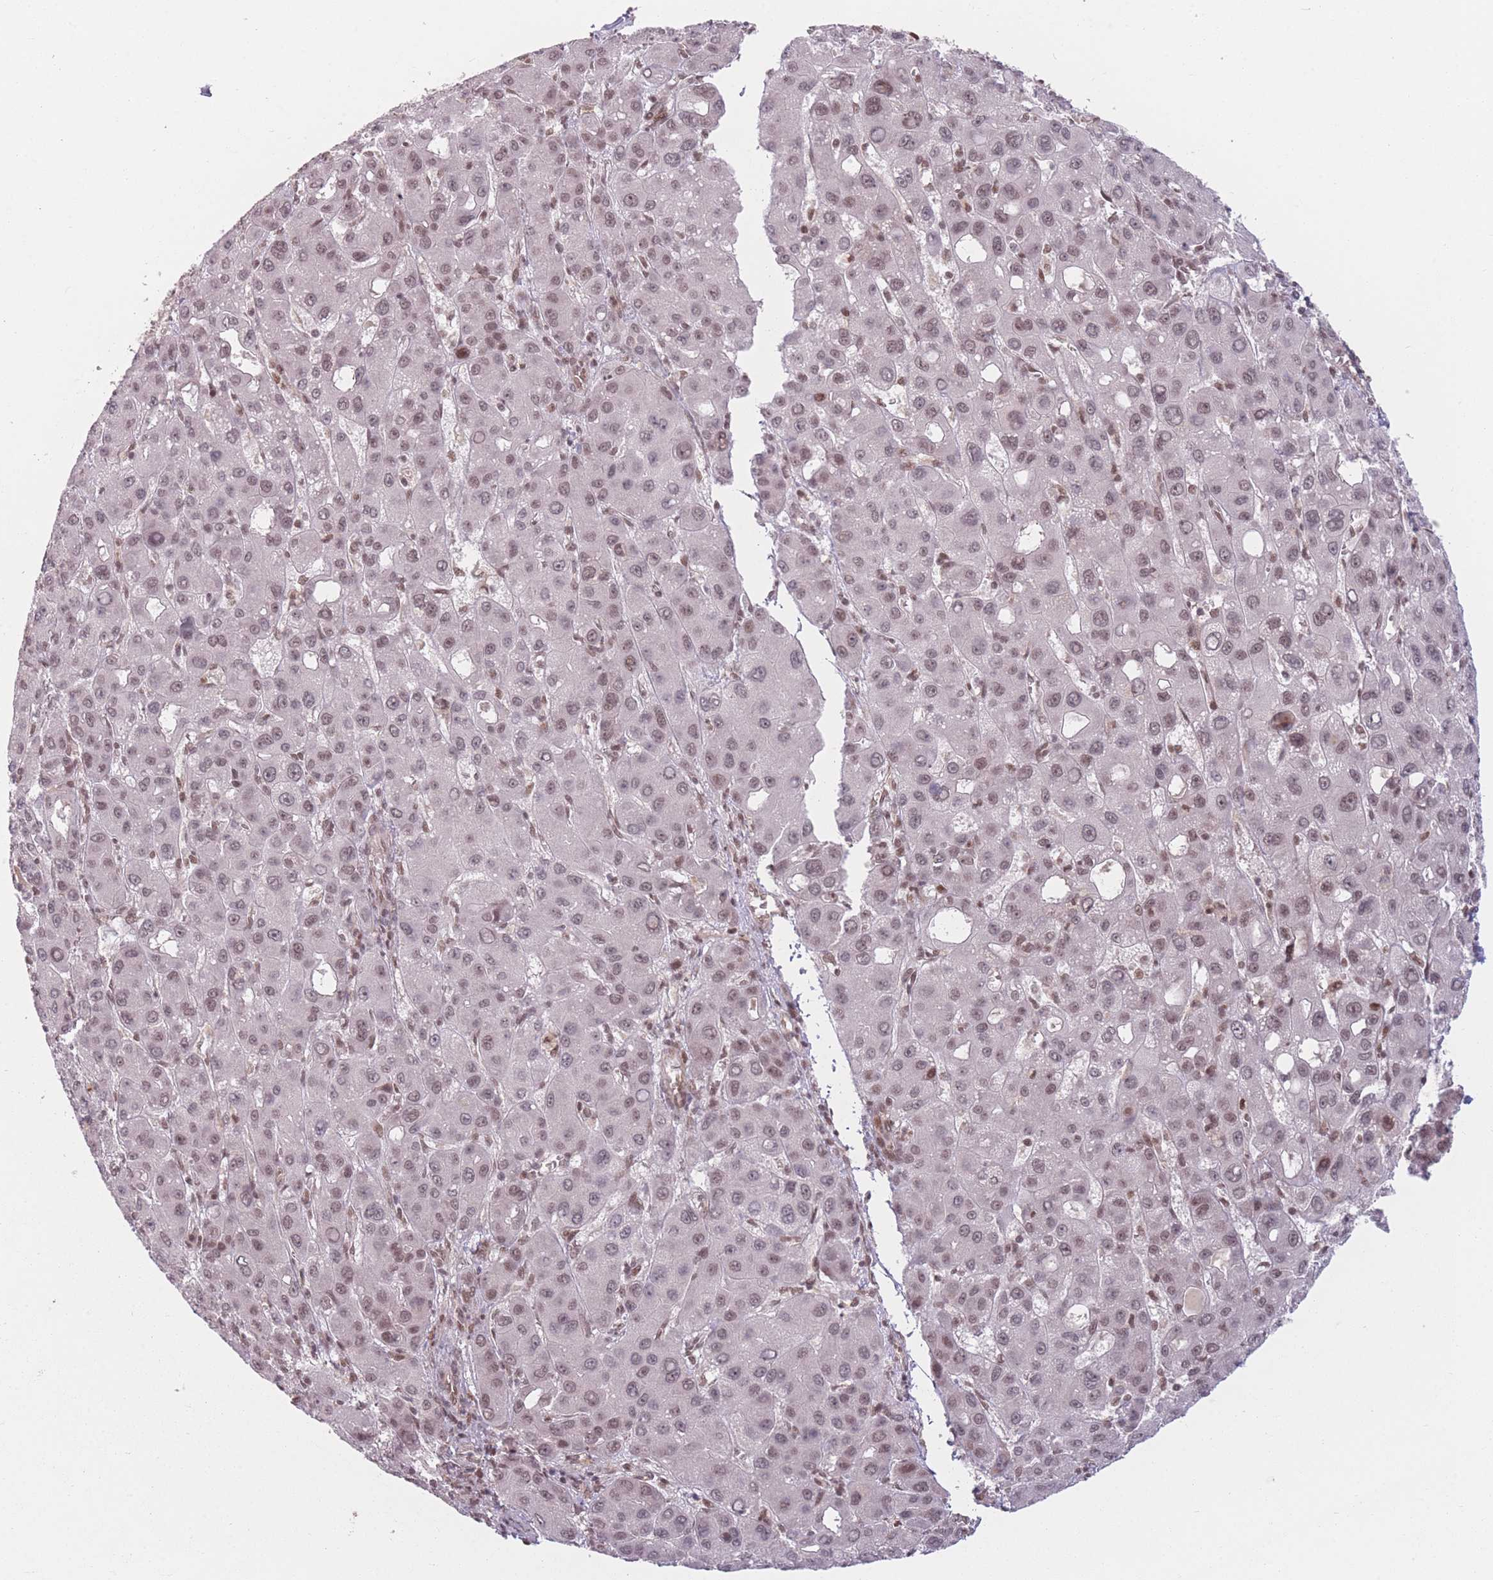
{"staining": {"intensity": "weak", "quantity": ">75%", "location": "nuclear"}, "tissue": "liver cancer", "cell_type": "Tumor cells", "image_type": "cancer", "snomed": [{"axis": "morphology", "description": "Carcinoma, Hepatocellular, NOS"}, {"axis": "topography", "description": "Liver"}], "caption": "Weak nuclear protein staining is seen in approximately >75% of tumor cells in liver cancer. Ihc stains the protein in brown and the nuclei are stained blue.", "gene": "SUPT6H", "patient": {"sex": "male", "age": 55}}